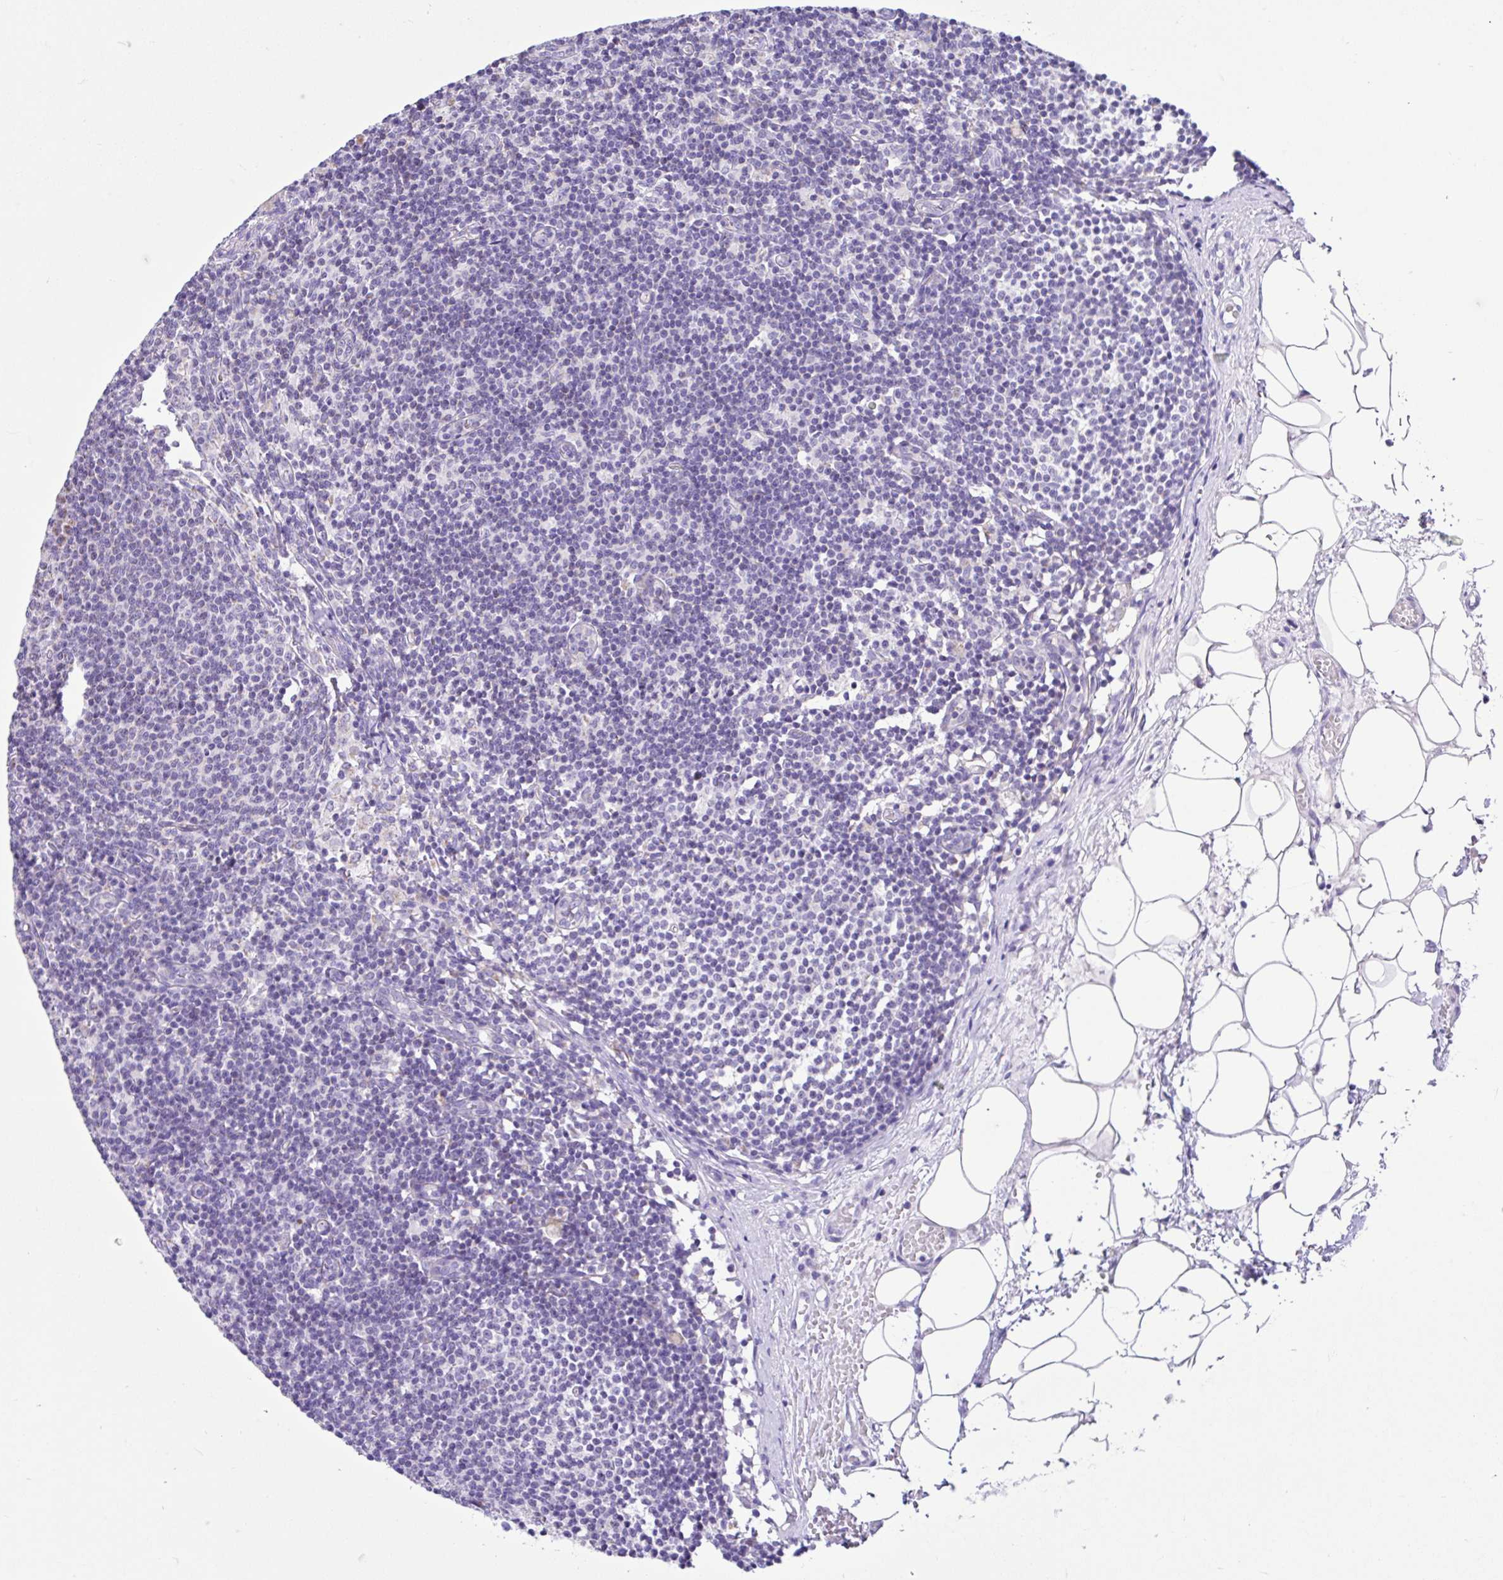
{"staining": {"intensity": "negative", "quantity": "none", "location": "none"}, "tissue": "lymph node", "cell_type": "Germinal center cells", "image_type": "normal", "snomed": [{"axis": "morphology", "description": "Normal tissue, NOS"}, {"axis": "topography", "description": "Lymph node"}], "caption": "An image of human lymph node is negative for staining in germinal center cells.", "gene": "NDUFS2", "patient": {"sex": "male", "age": 49}}